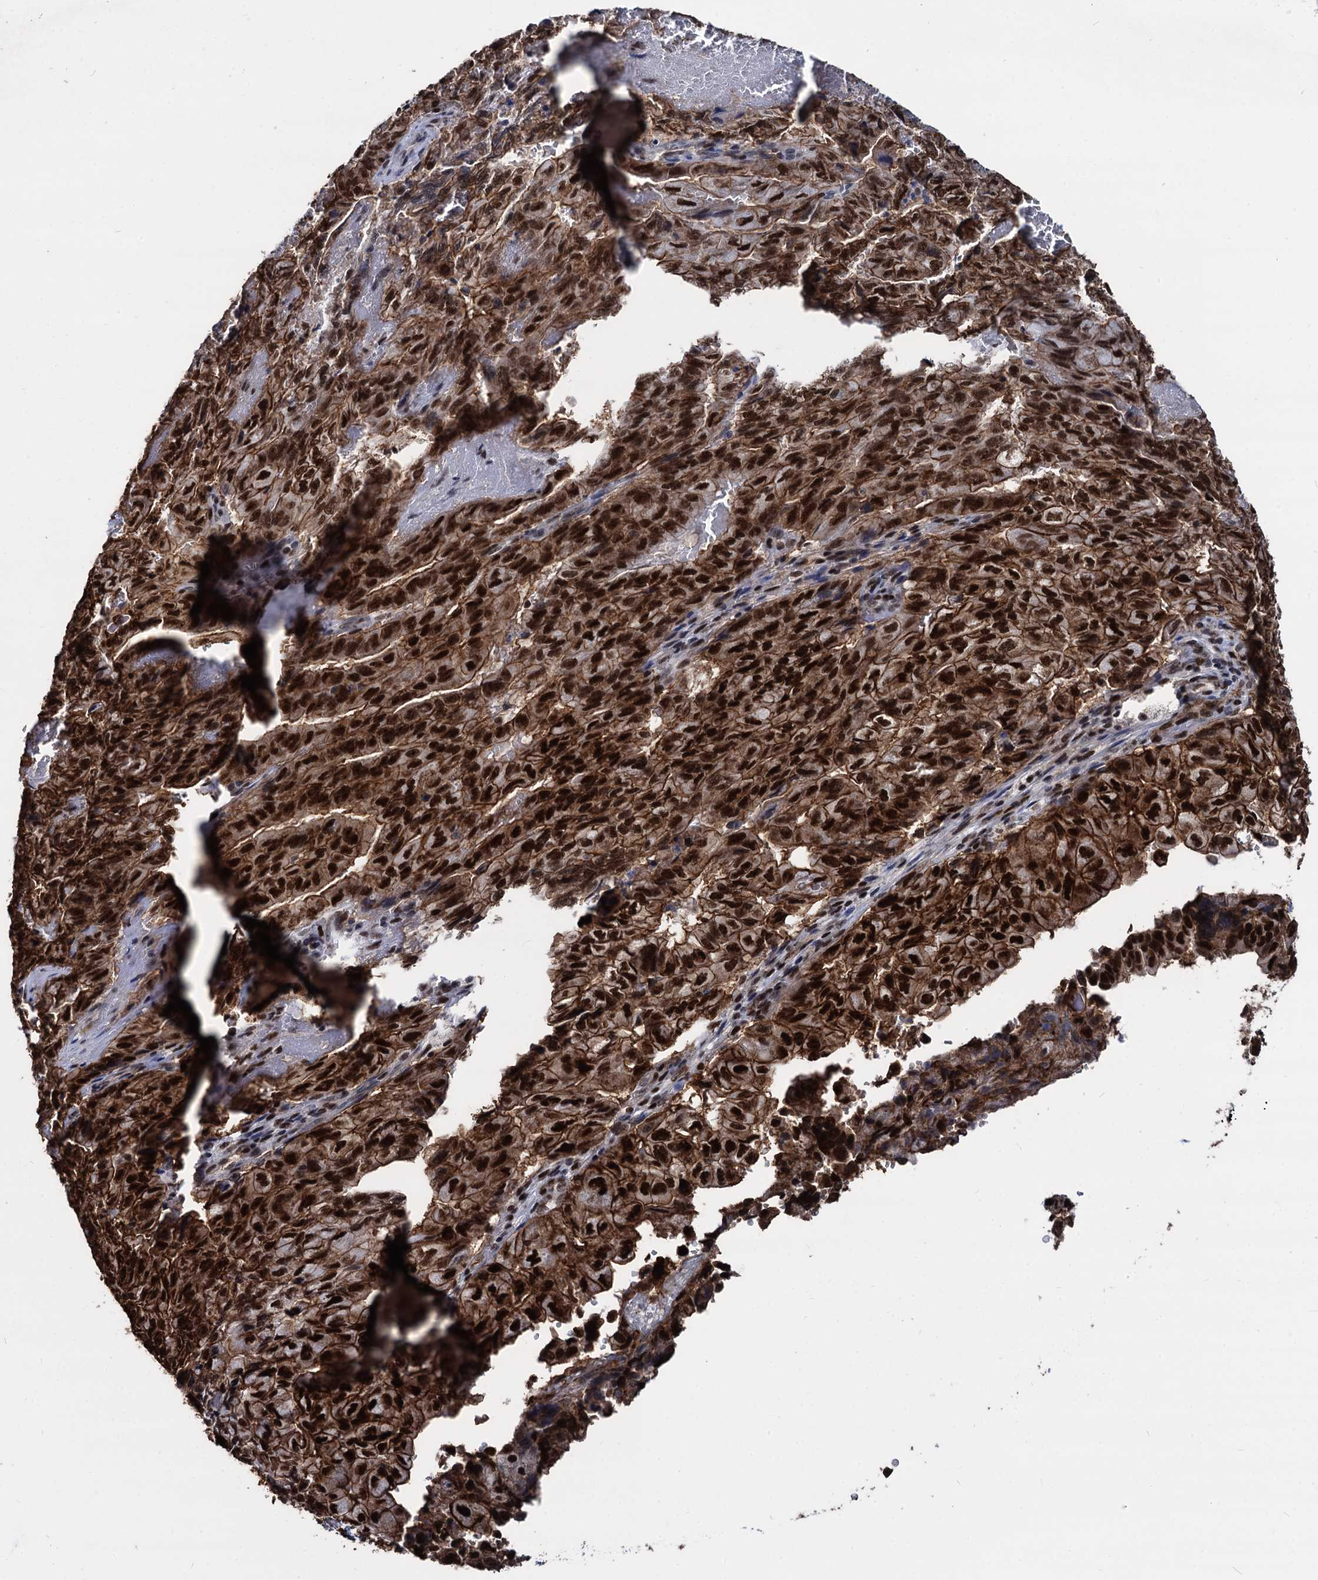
{"staining": {"intensity": "strong", "quantity": ">75%", "location": "cytoplasmic/membranous,nuclear"}, "tissue": "pancreatic cancer", "cell_type": "Tumor cells", "image_type": "cancer", "snomed": [{"axis": "morphology", "description": "Adenocarcinoma, NOS"}, {"axis": "topography", "description": "Pancreas"}], "caption": "Protein staining of pancreatic cancer (adenocarcinoma) tissue shows strong cytoplasmic/membranous and nuclear staining in about >75% of tumor cells.", "gene": "GALNT11", "patient": {"sex": "male", "age": 51}}